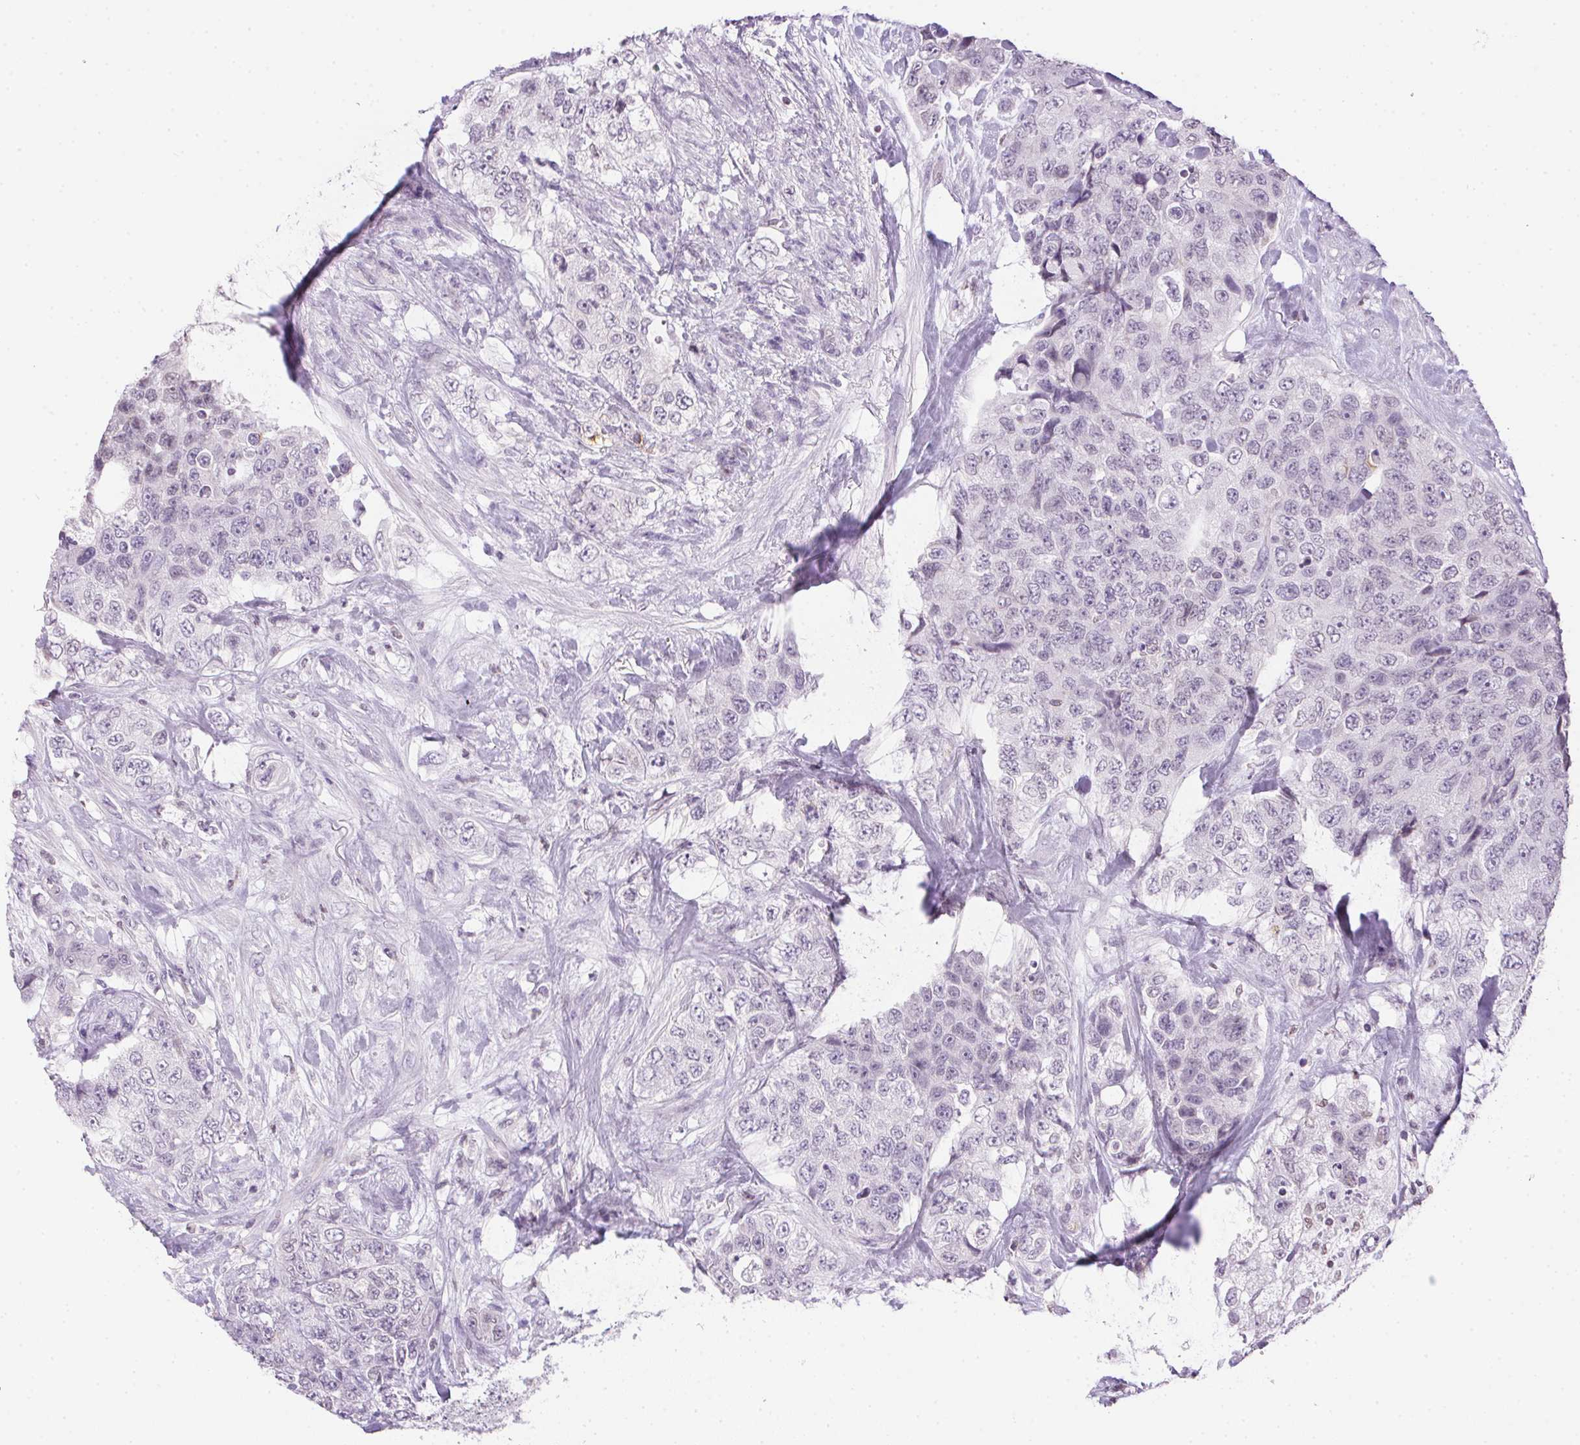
{"staining": {"intensity": "negative", "quantity": "none", "location": "none"}, "tissue": "urothelial cancer", "cell_type": "Tumor cells", "image_type": "cancer", "snomed": [{"axis": "morphology", "description": "Urothelial carcinoma, High grade"}, {"axis": "topography", "description": "Urinary bladder"}], "caption": "Urothelial cancer was stained to show a protein in brown. There is no significant positivity in tumor cells.", "gene": "PRL", "patient": {"sex": "female", "age": 78}}